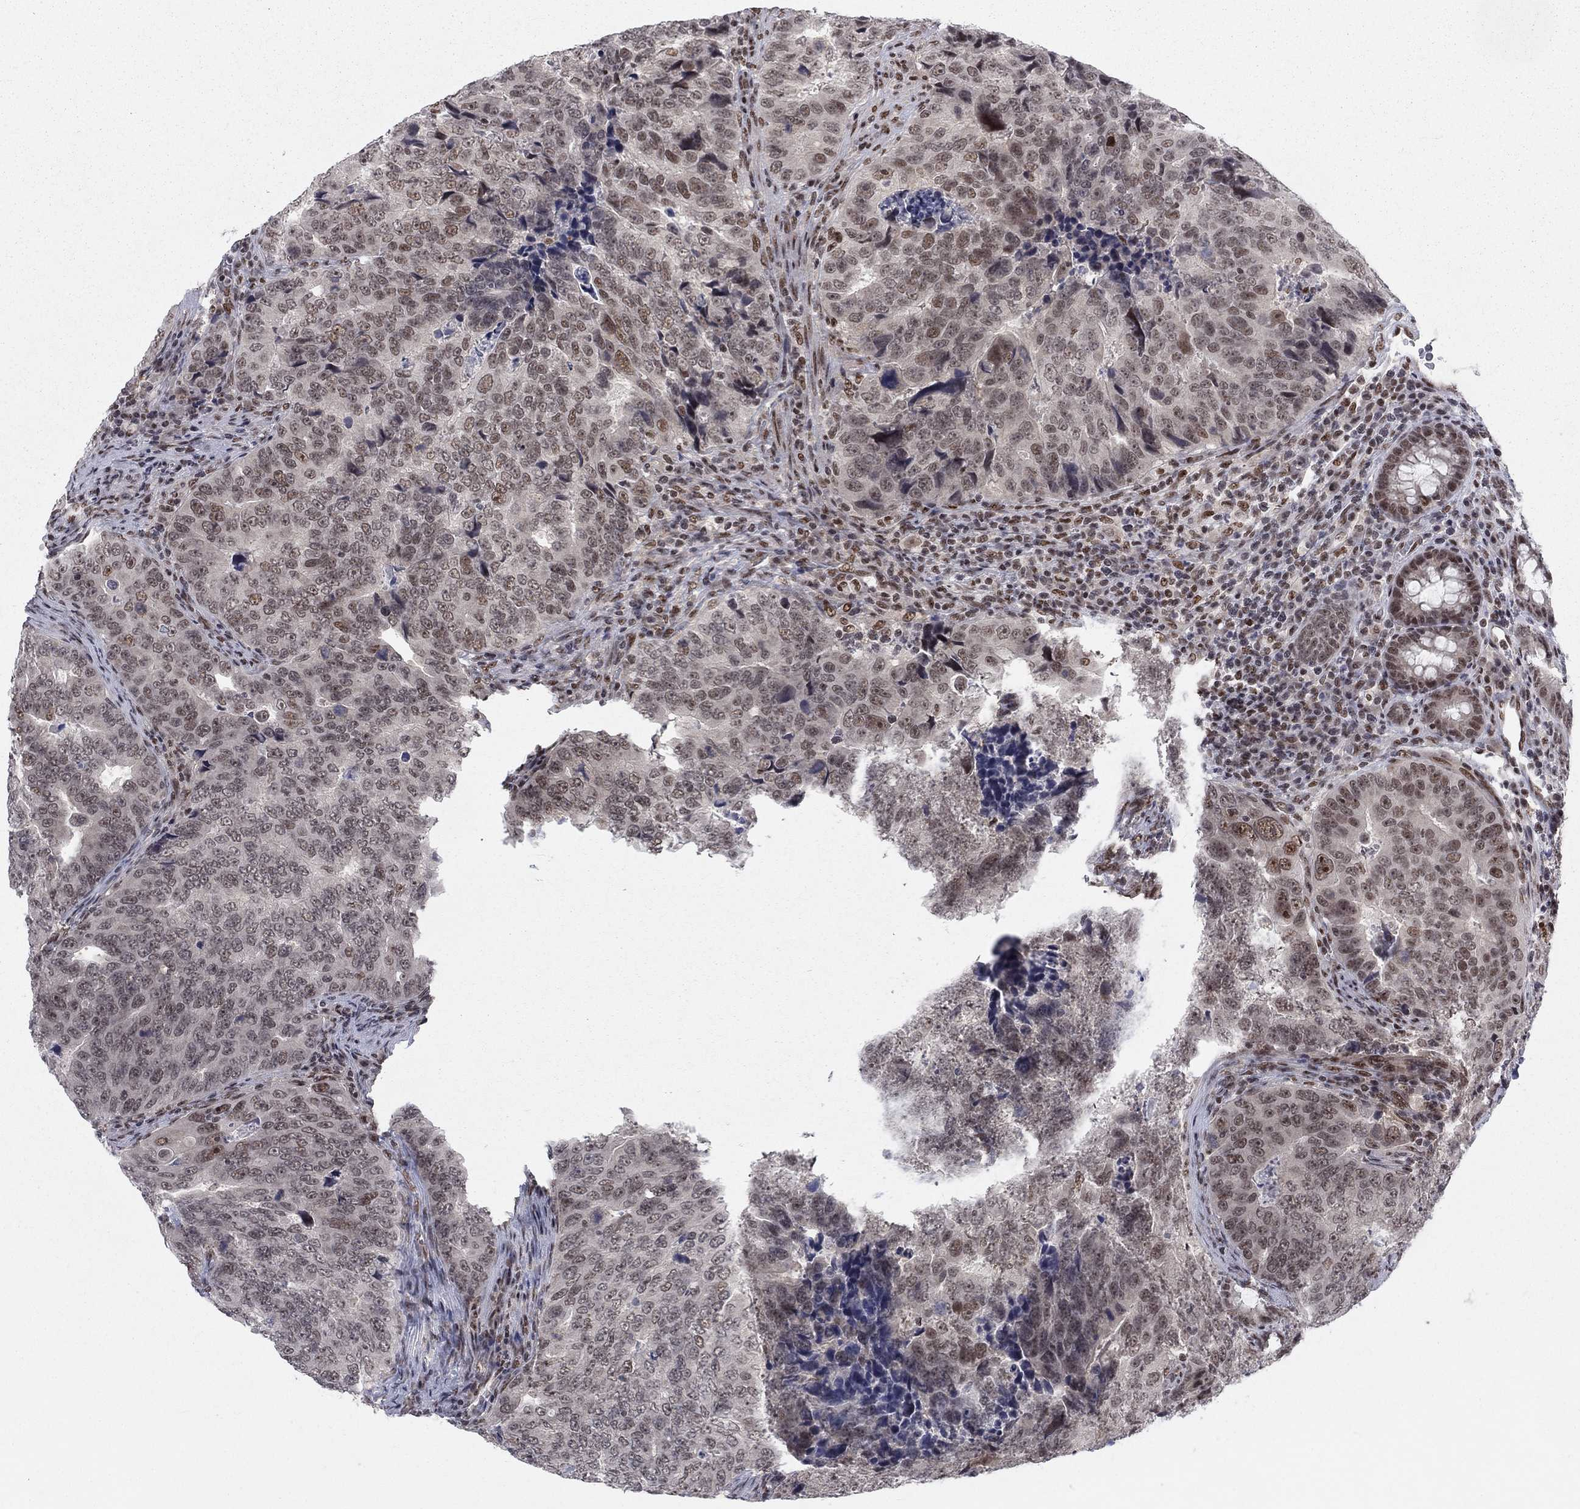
{"staining": {"intensity": "moderate", "quantity": "<25%", "location": "nuclear"}, "tissue": "colorectal cancer", "cell_type": "Tumor cells", "image_type": "cancer", "snomed": [{"axis": "morphology", "description": "Adenocarcinoma, NOS"}, {"axis": "topography", "description": "Colon"}], "caption": "Colorectal cancer stained with DAB (3,3'-diaminobenzidine) immunohistochemistry (IHC) exhibits low levels of moderate nuclear positivity in about <25% of tumor cells.", "gene": "FYTTD1", "patient": {"sex": "female", "age": 72}}